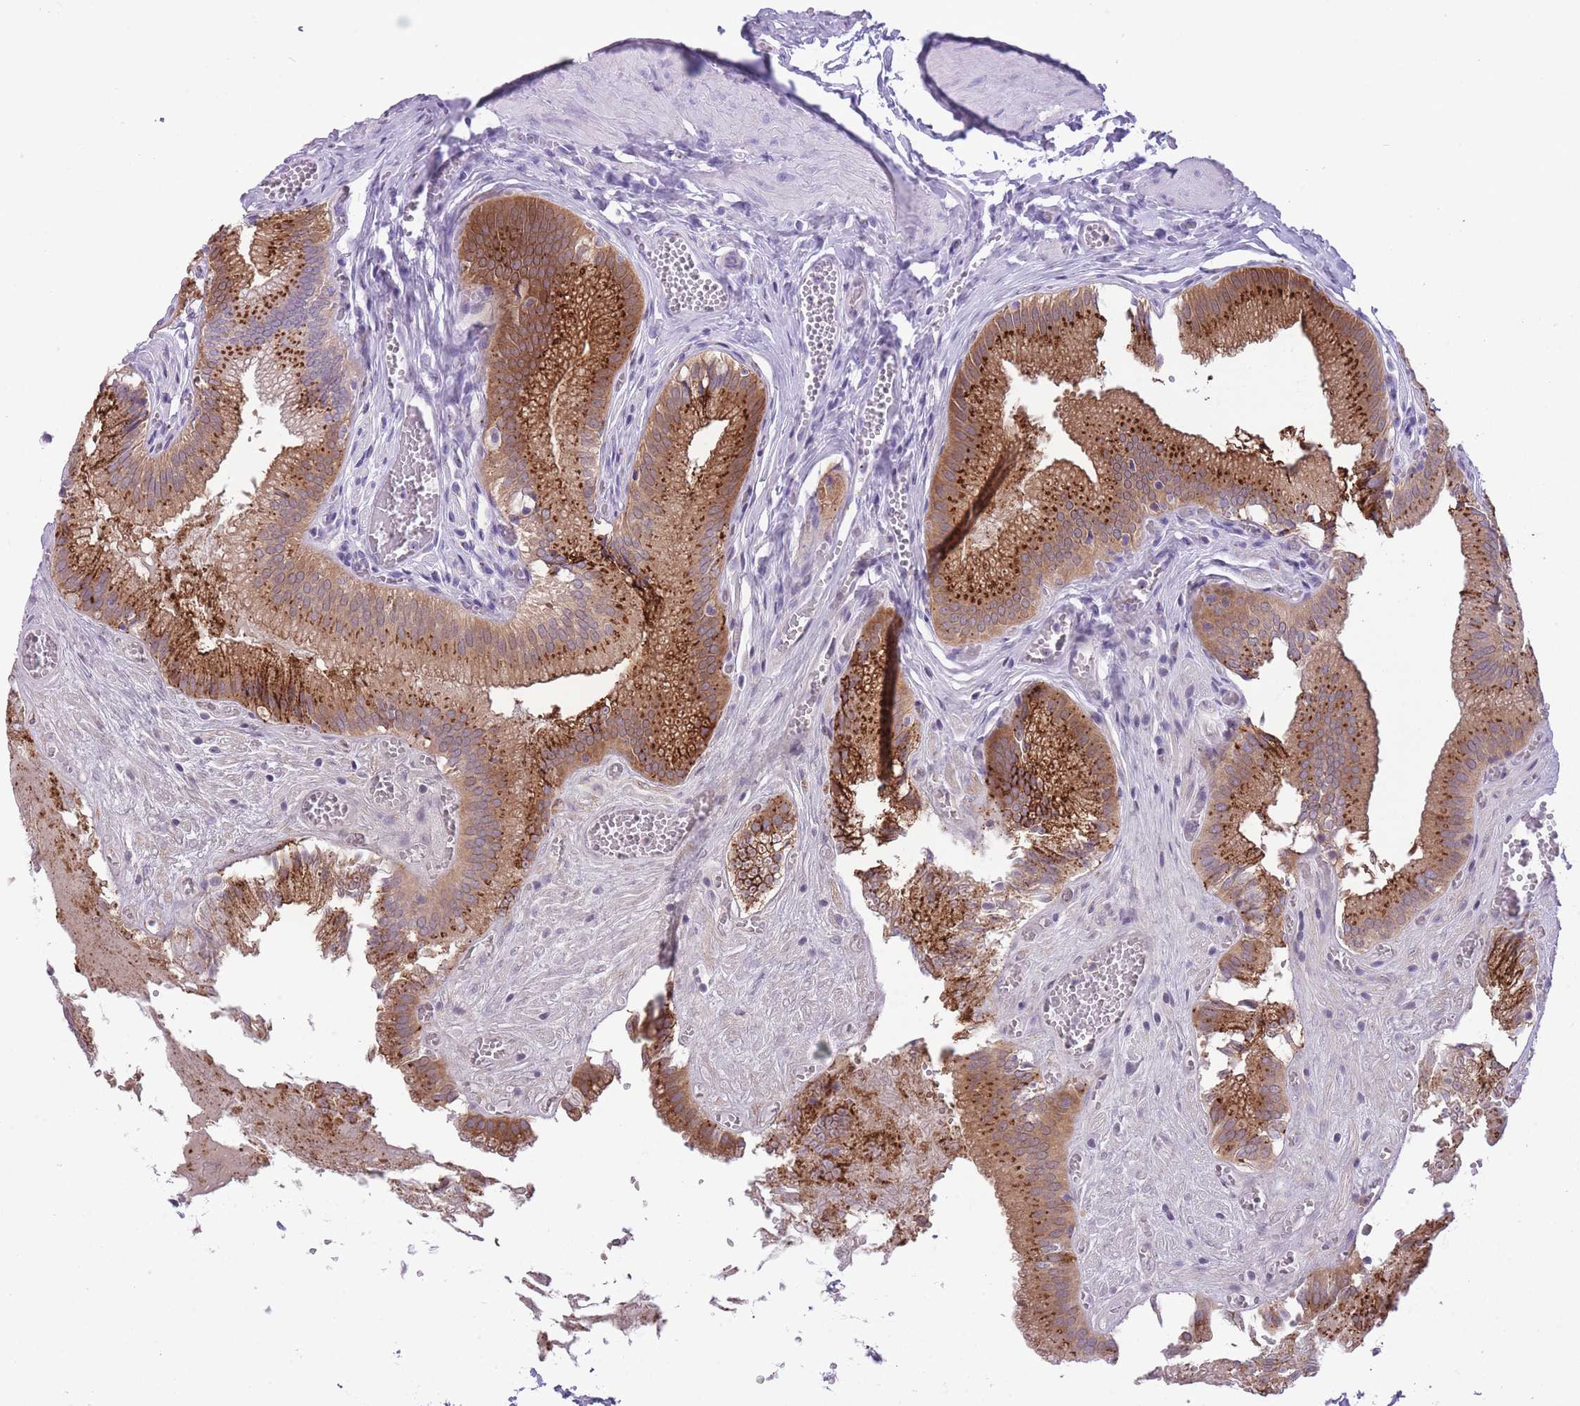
{"staining": {"intensity": "strong", "quantity": ">75%", "location": "cytoplasmic/membranous"}, "tissue": "gallbladder", "cell_type": "Glandular cells", "image_type": "normal", "snomed": [{"axis": "morphology", "description": "Normal tissue, NOS"}, {"axis": "topography", "description": "Gallbladder"}, {"axis": "topography", "description": "Peripheral nerve tissue"}], "caption": "Protein analysis of normal gallbladder displays strong cytoplasmic/membranous positivity in approximately >75% of glandular cells.", "gene": "B4GALT2", "patient": {"sex": "male", "age": 17}}